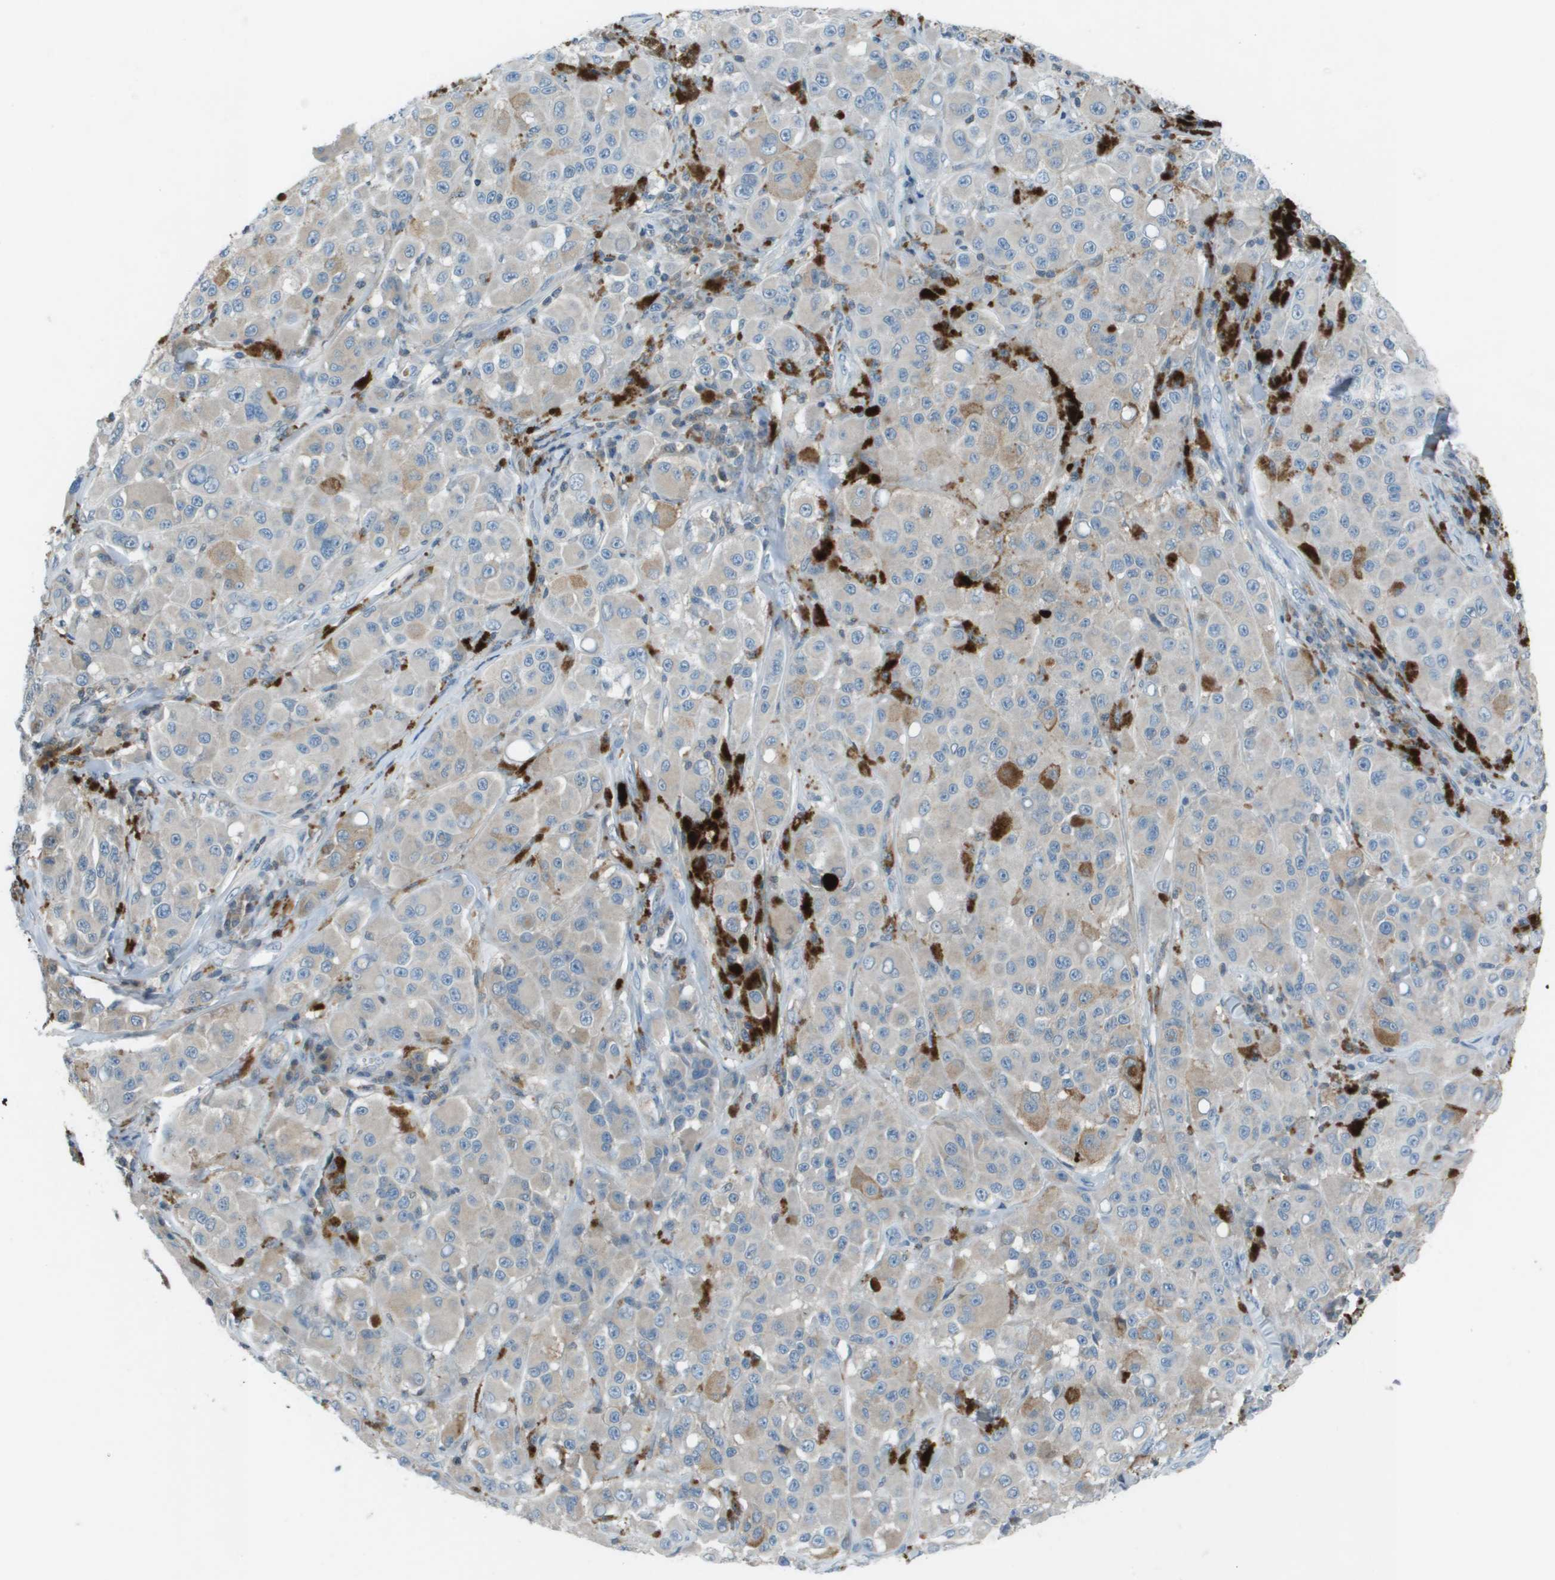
{"staining": {"intensity": "weak", "quantity": "25%-75%", "location": "cytoplasmic/membranous"}, "tissue": "melanoma", "cell_type": "Tumor cells", "image_type": "cancer", "snomed": [{"axis": "morphology", "description": "Malignant melanoma, NOS"}, {"axis": "topography", "description": "Skin"}], "caption": "A low amount of weak cytoplasmic/membranous staining is present in approximately 25%-75% of tumor cells in melanoma tissue.", "gene": "CAMK4", "patient": {"sex": "male", "age": 84}}